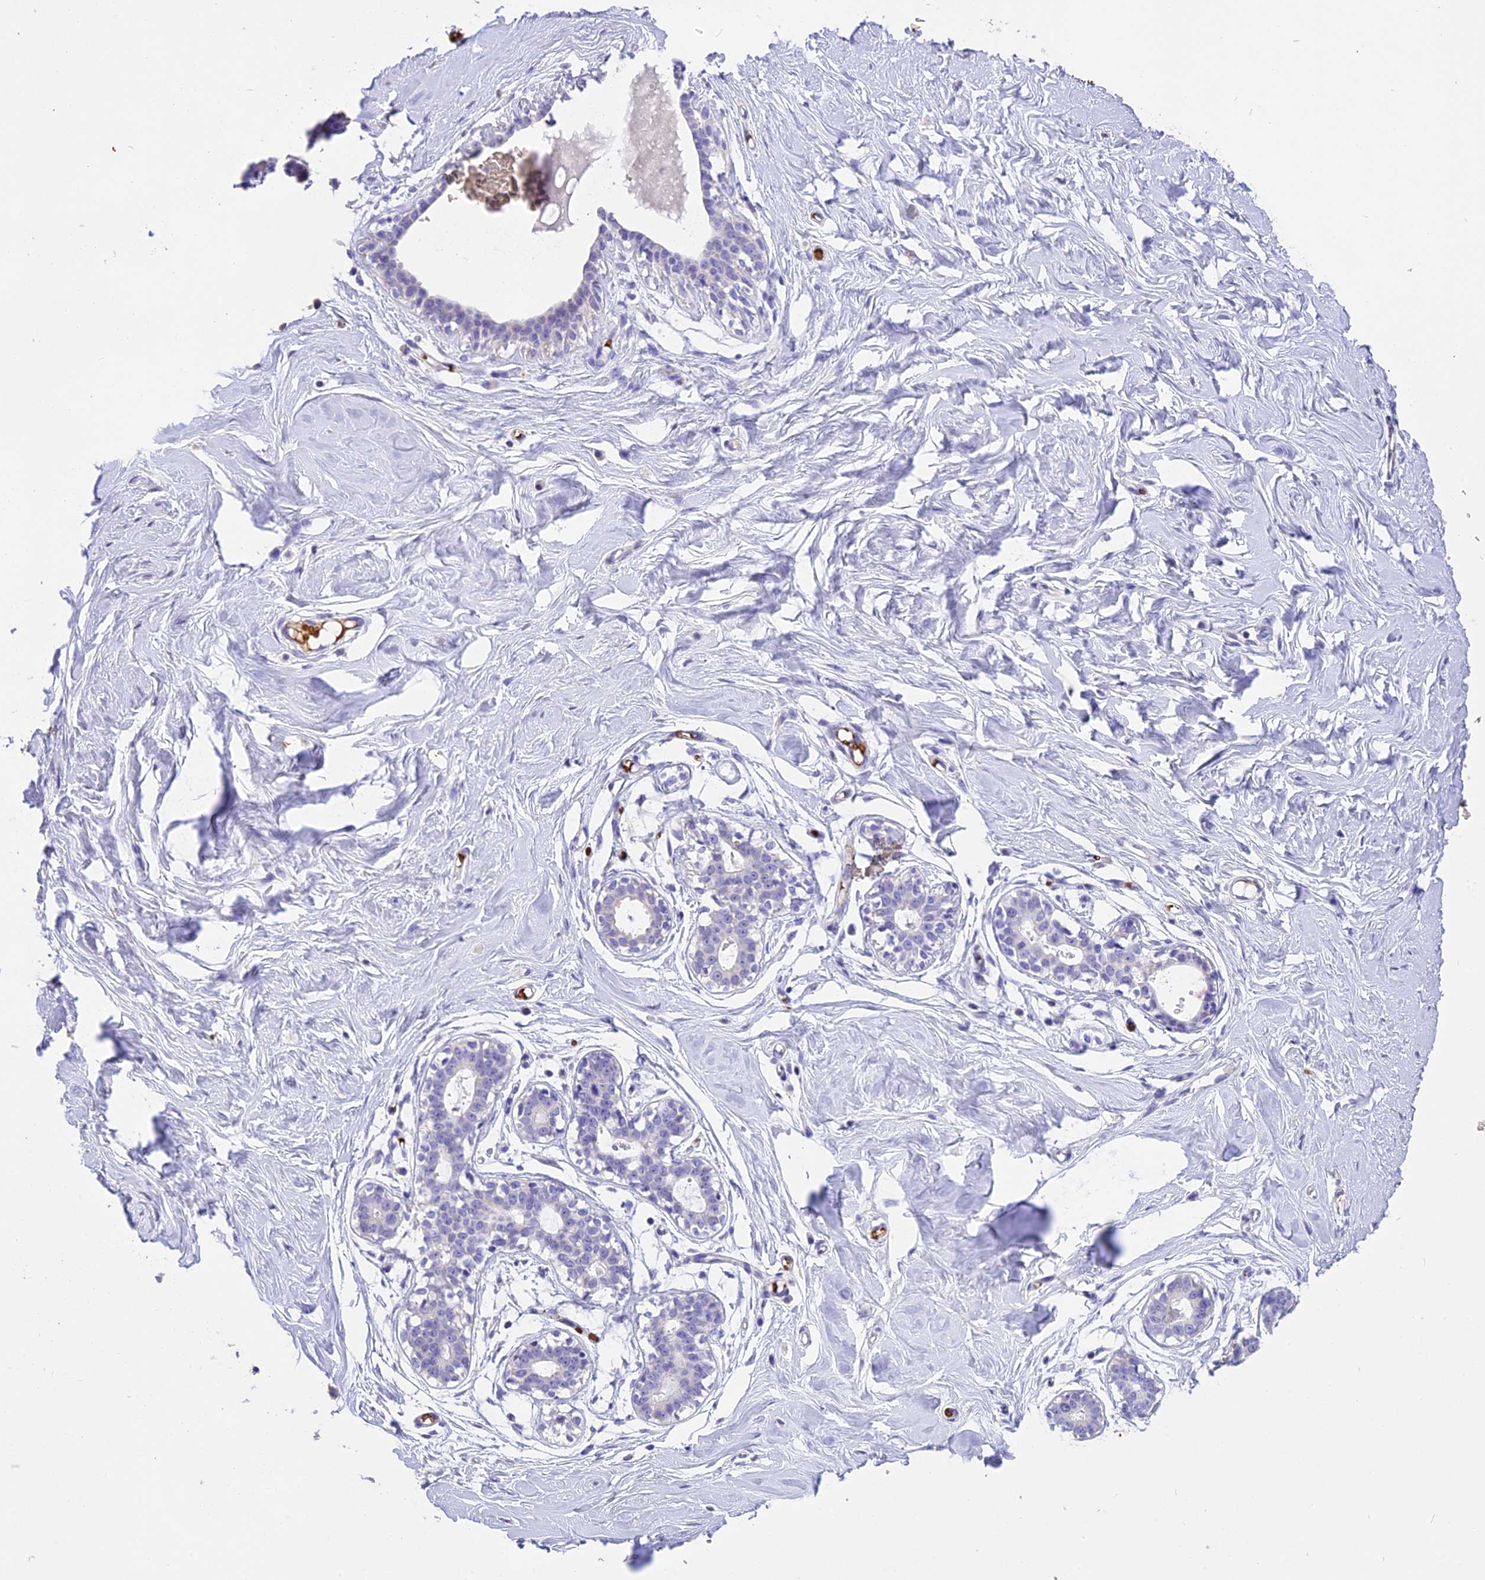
{"staining": {"intensity": "negative", "quantity": "none", "location": "none"}, "tissue": "breast", "cell_type": "Adipocytes", "image_type": "normal", "snomed": [{"axis": "morphology", "description": "Normal tissue, NOS"}, {"axis": "morphology", "description": "Adenoma, NOS"}, {"axis": "topography", "description": "Breast"}], "caption": "High power microscopy photomicrograph of an immunohistochemistry histopathology image of benign breast, revealing no significant staining in adipocytes.", "gene": "TNNC2", "patient": {"sex": "female", "age": 23}}